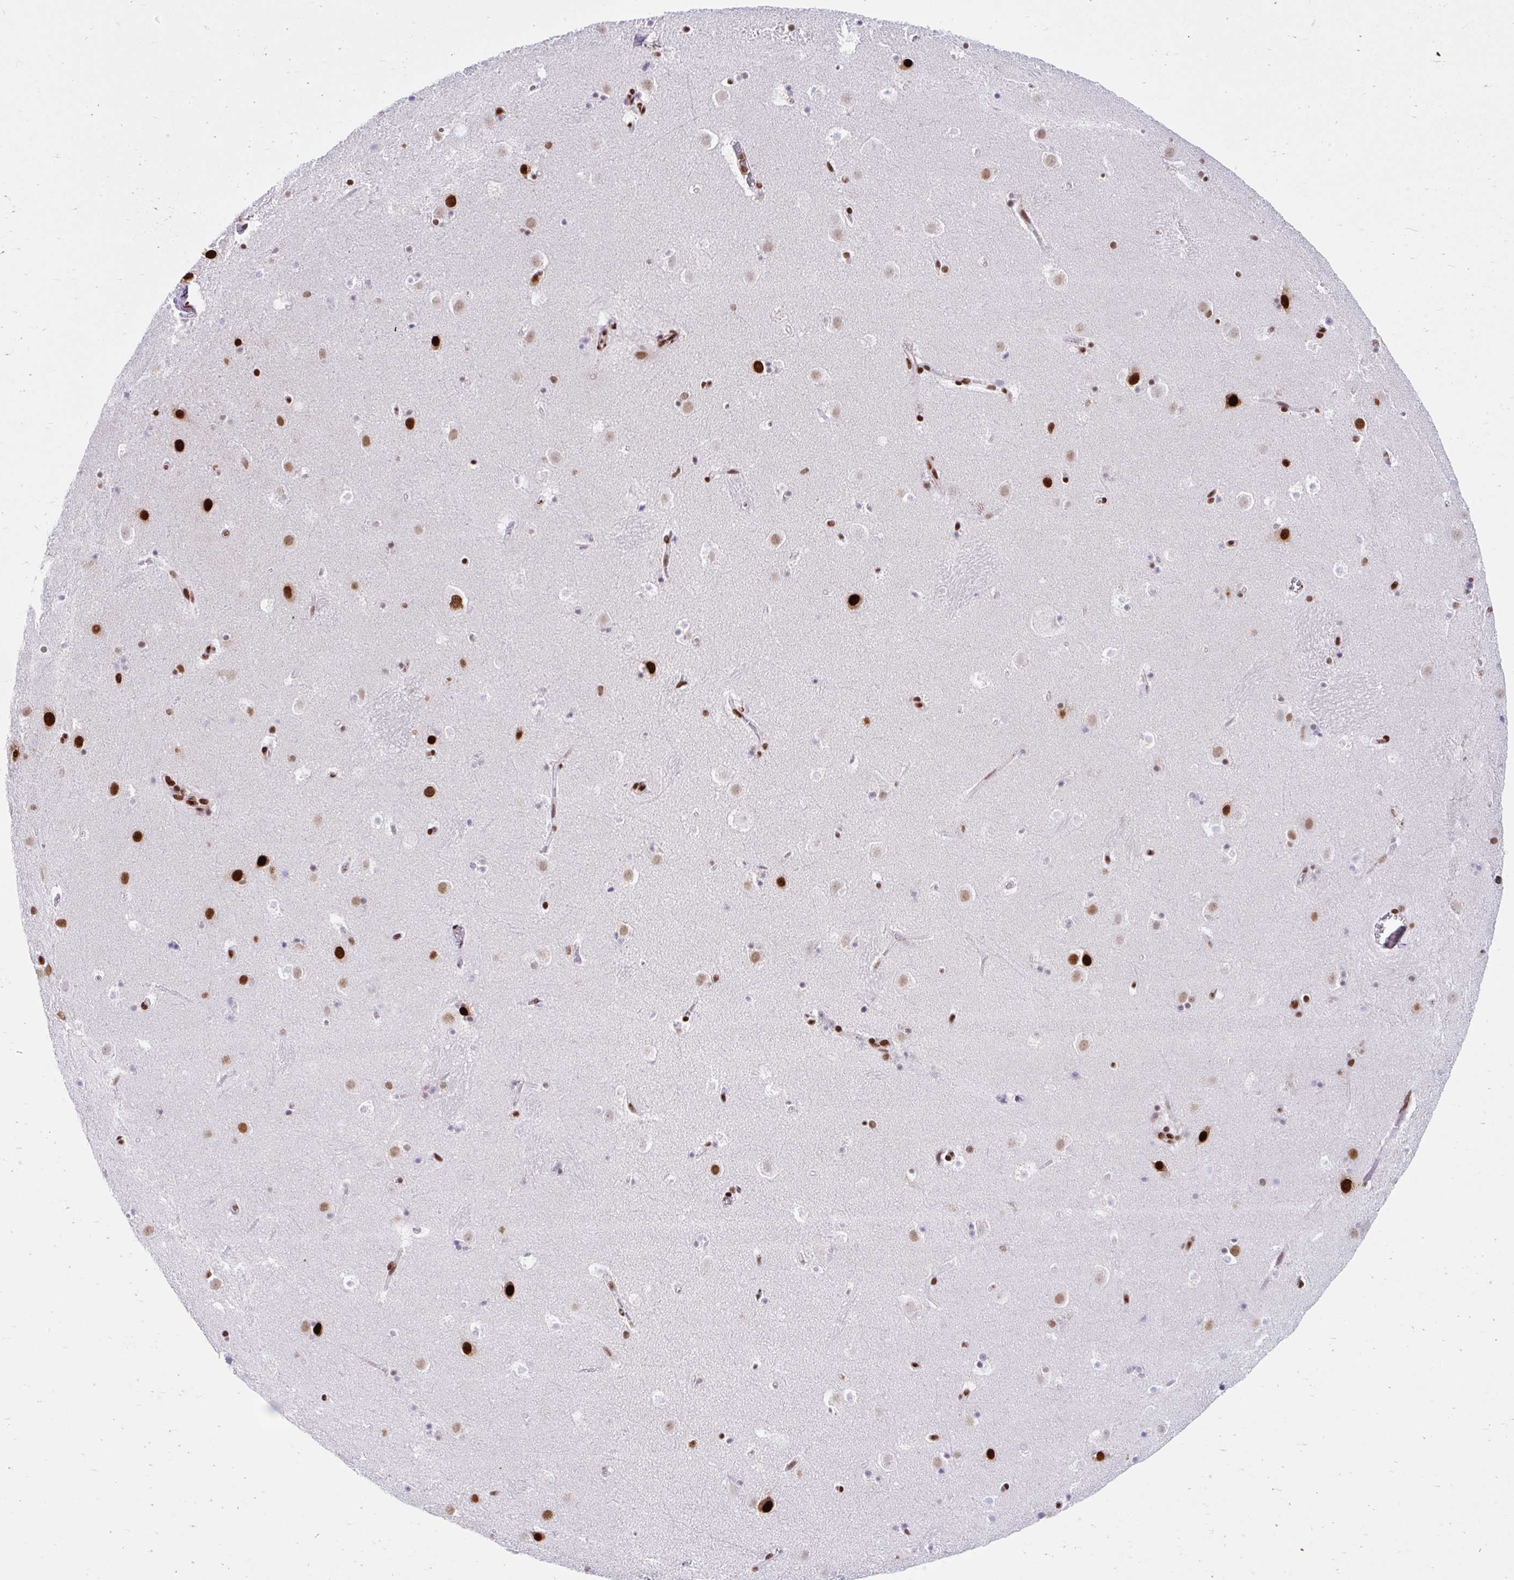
{"staining": {"intensity": "moderate", "quantity": "<25%", "location": "nuclear"}, "tissue": "caudate", "cell_type": "Glial cells", "image_type": "normal", "snomed": [{"axis": "morphology", "description": "Normal tissue, NOS"}, {"axis": "topography", "description": "Lateral ventricle wall"}], "caption": "The micrograph reveals staining of benign caudate, revealing moderate nuclear protein positivity (brown color) within glial cells. (IHC, brightfield microscopy, high magnification).", "gene": "KHDRBS1", "patient": {"sex": "male", "age": 37}}